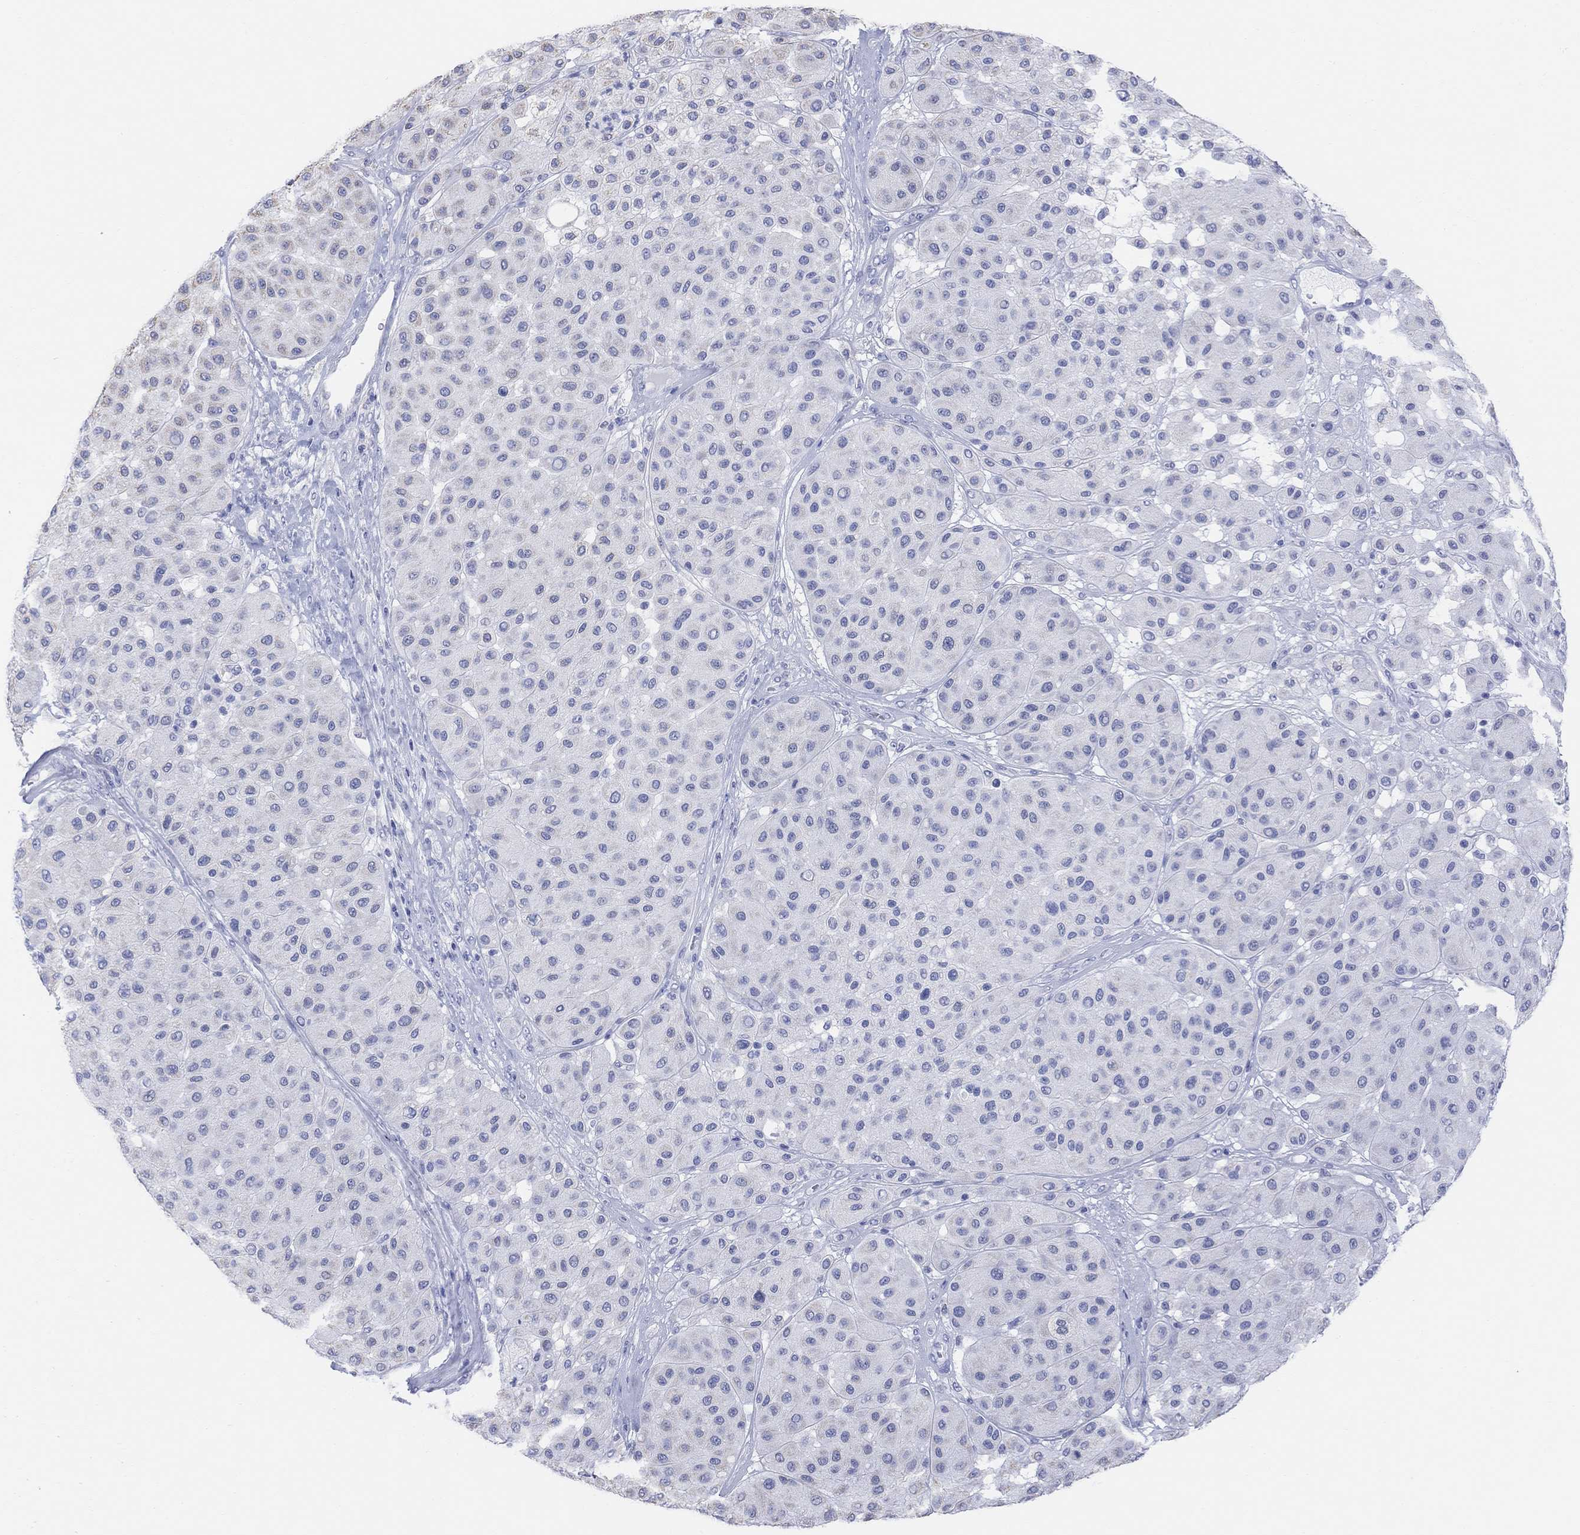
{"staining": {"intensity": "negative", "quantity": "none", "location": "none"}, "tissue": "melanoma", "cell_type": "Tumor cells", "image_type": "cancer", "snomed": [{"axis": "morphology", "description": "Malignant melanoma, Metastatic site"}, {"axis": "topography", "description": "Smooth muscle"}], "caption": "This micrograph is of melanoma stained with immunohistochemistry to label a protein in brown with the nuclei are counter-stained blue. There is no staining in tumor cells. The staining was performed using DAB (3,3'-diaminobenzidine) to visualize the protein expression in brown, while the nuclei were stained in blue with hematoxylin (Magnification: 20x).", "gene": "SYT12", "patient": {"sex": "male", "age": 41}}